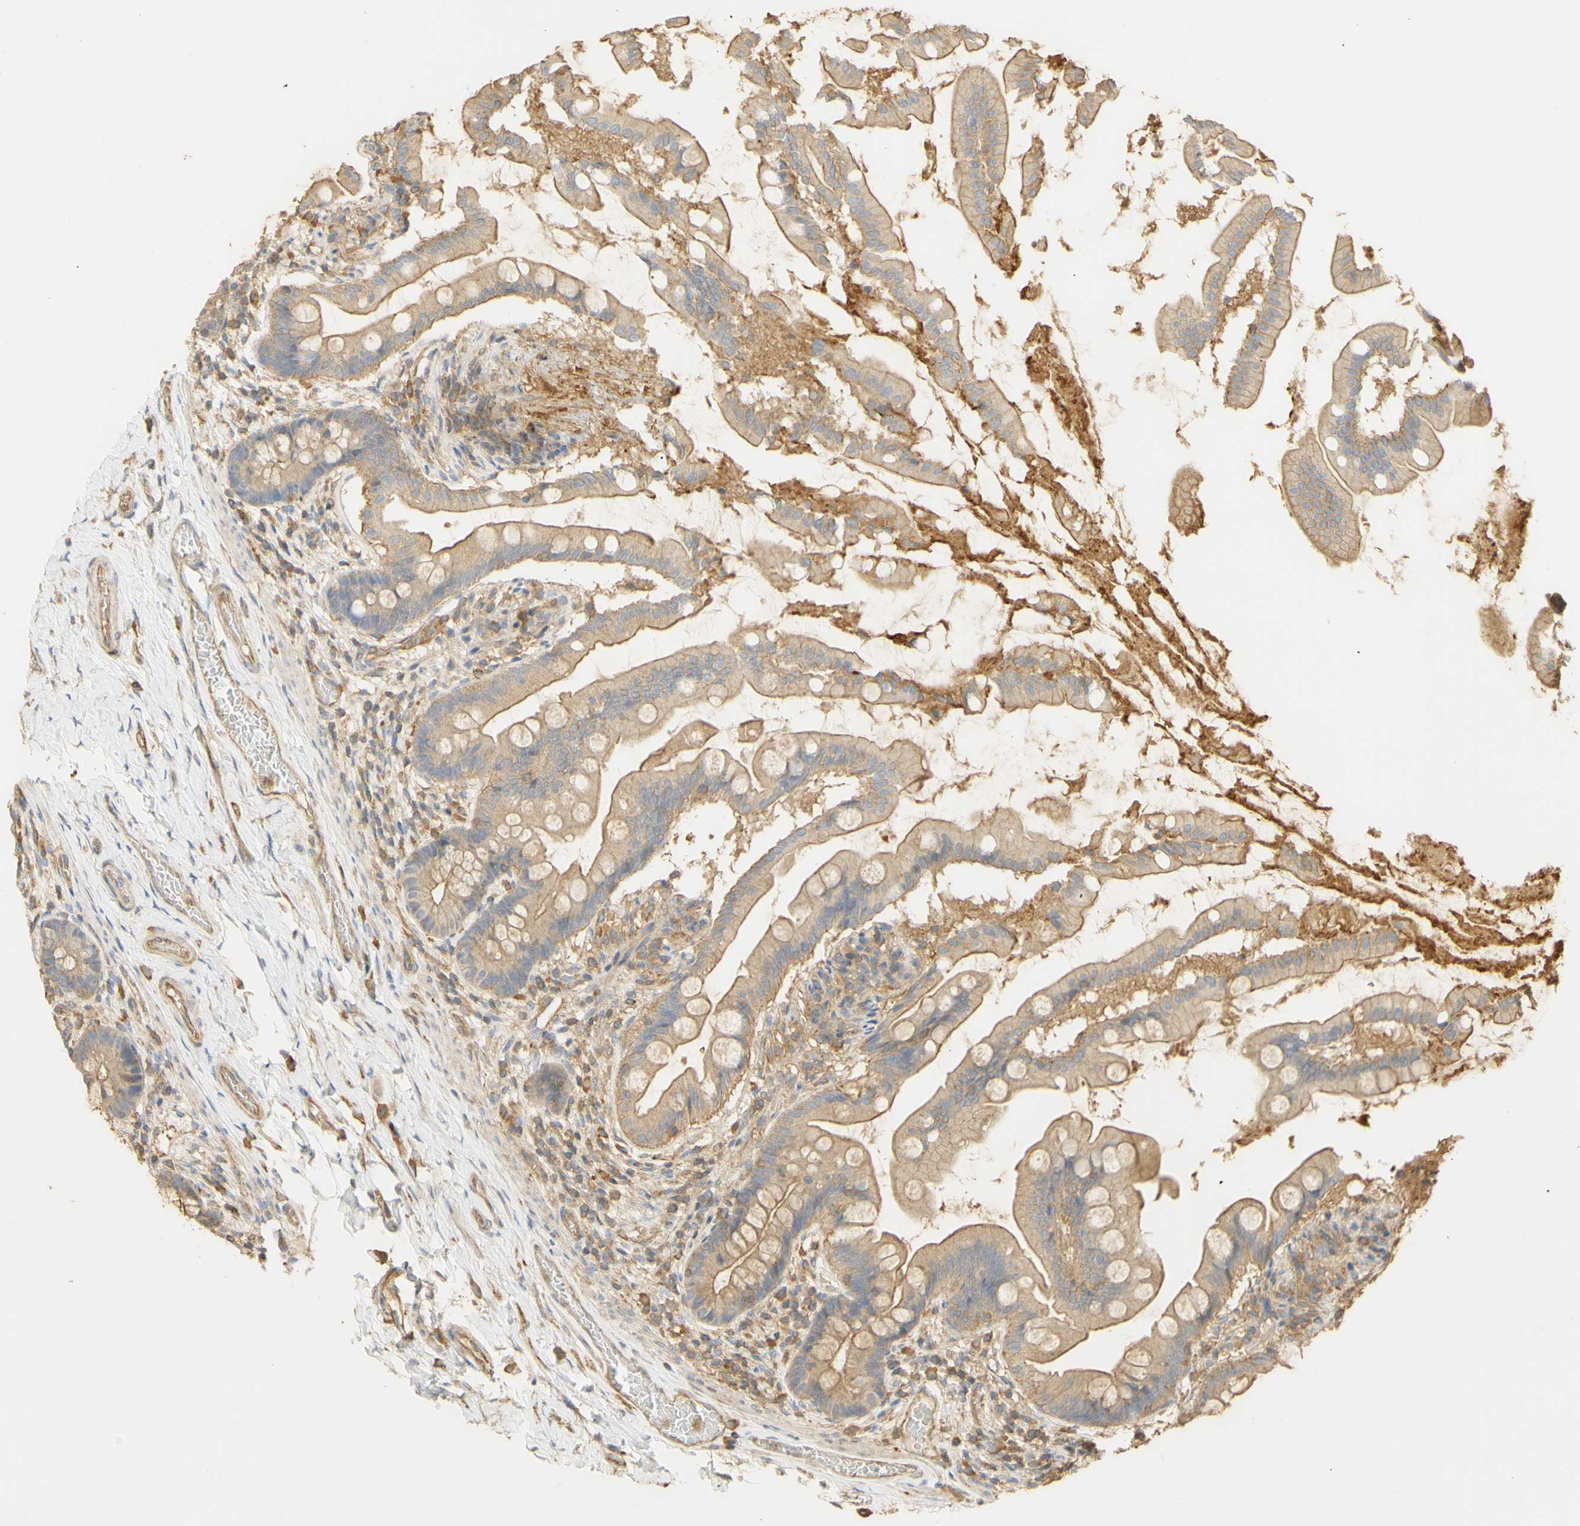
{"staining": {"intensity": "moderate", "quantity": ">75%", "location": "cytoplasmic/membranous"}, "tissue": "small intestine", "cell_type": "Glandular cells", "image_type": "normal", "snomed": [{"axis": "morphology", "description": "Normal tissue, NOS"}, {"axis": "topography", "description": "Small intestine"}], "caption": "This image exhibits immunohistochemistry (IHC) staining of benign human small intestine, with medium moderate cytoplasmic/membranous expression in approximately >75% of glandular cells.", "gene": "KCNE4", "patient": {"sex": "female", "age": 56}}